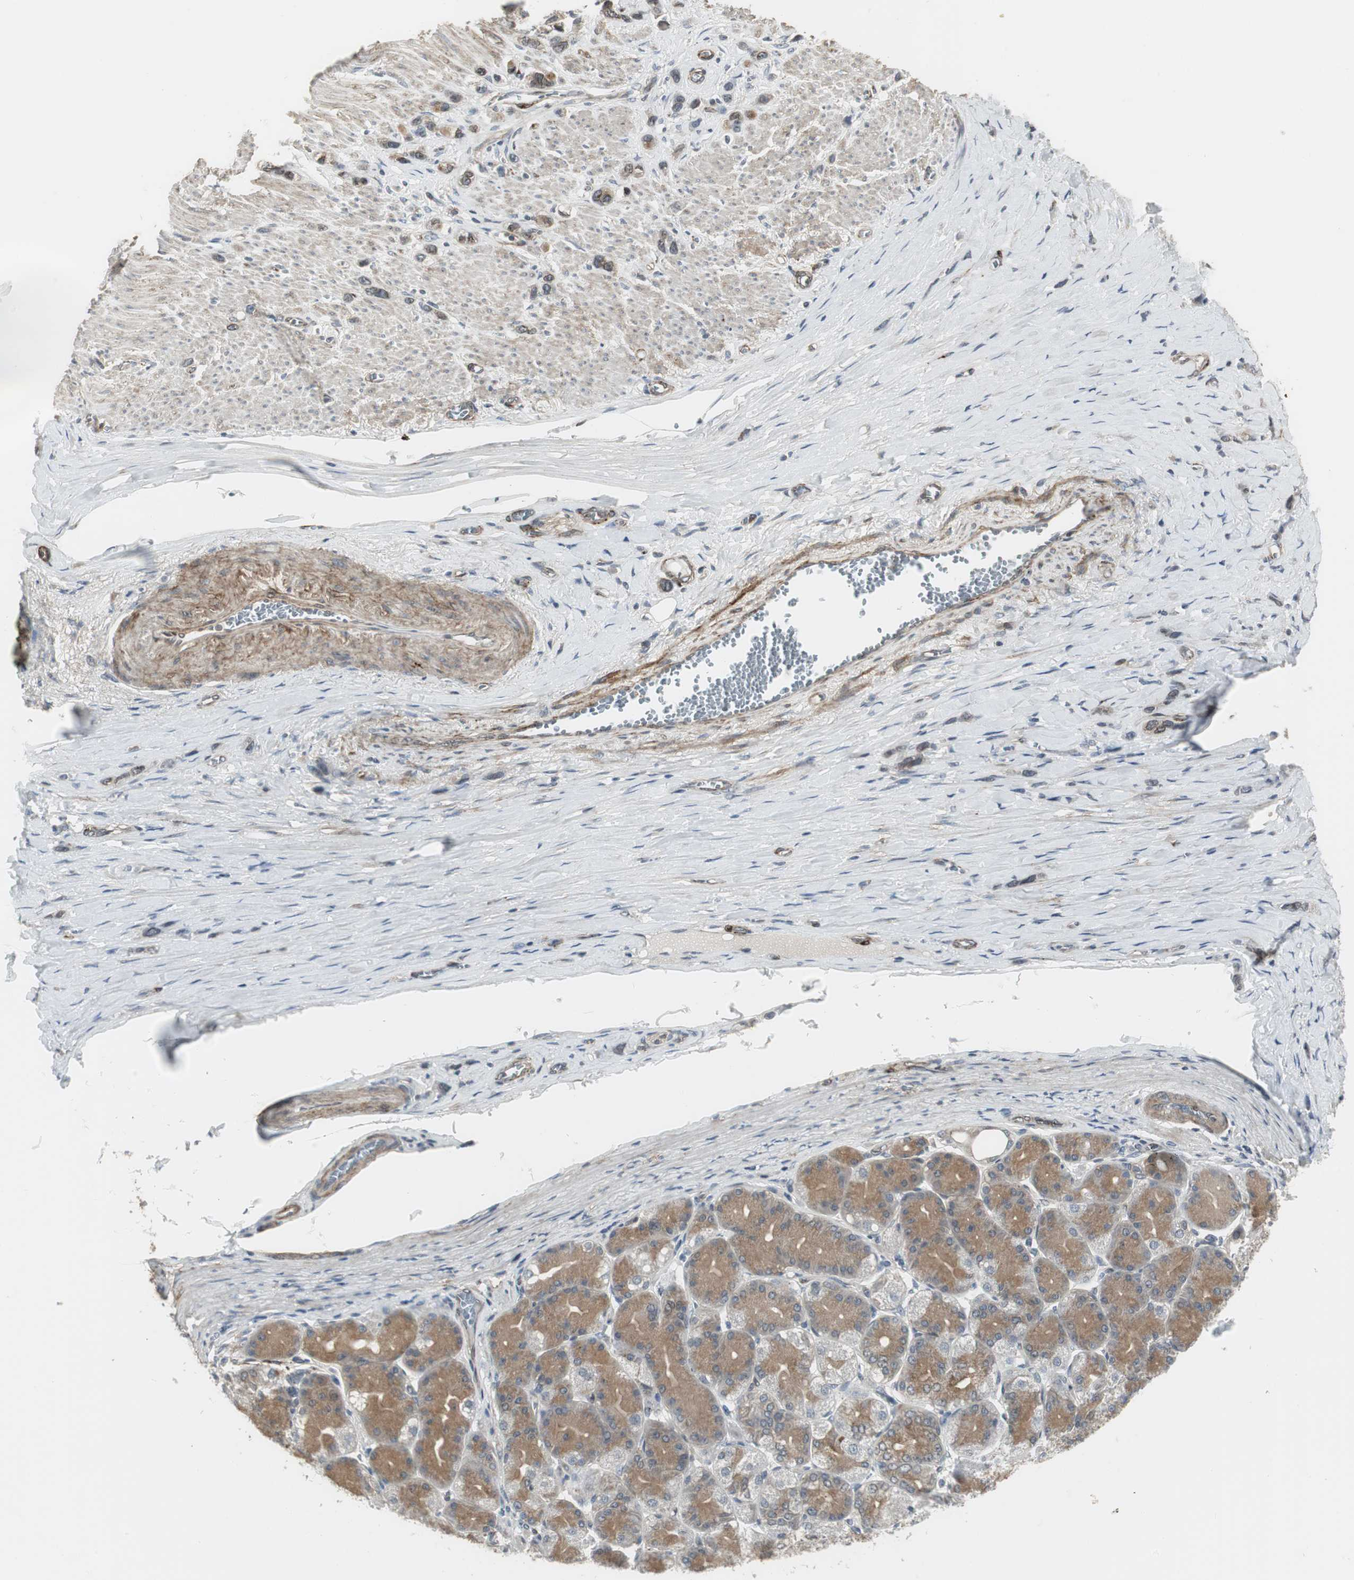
{"staining": {"intensity": "weak", "quantity": "25%-75%", "location": "cytoplasmic/membranous"}, "tissue": "stomach cancer", "cell_type": "Tumor cells", "image_type": "cancer", "snomed": [{"axis": "morphology", "description": "Normal tissue, NOS"}, {"axis": "morphology", "description": "Adenocarcinoma, NOS"}, {"axis": "morphology", "description": "Adenocarcinoma, High grade"}, {"axis": "topography", "description": "Stomach, upper"}, {"axis": "topography", "description": "Stomach"}], "caption": "Weak cytoplasmic/membranous expression is present in about 25%-75% of tumor cells in stomach adenocarcinoma (high-grade). (Brightfield microscopy of DAB IHC at high magnification).", "gene": "SCYL3", "patient": {"sex": "female", "age": 65}}